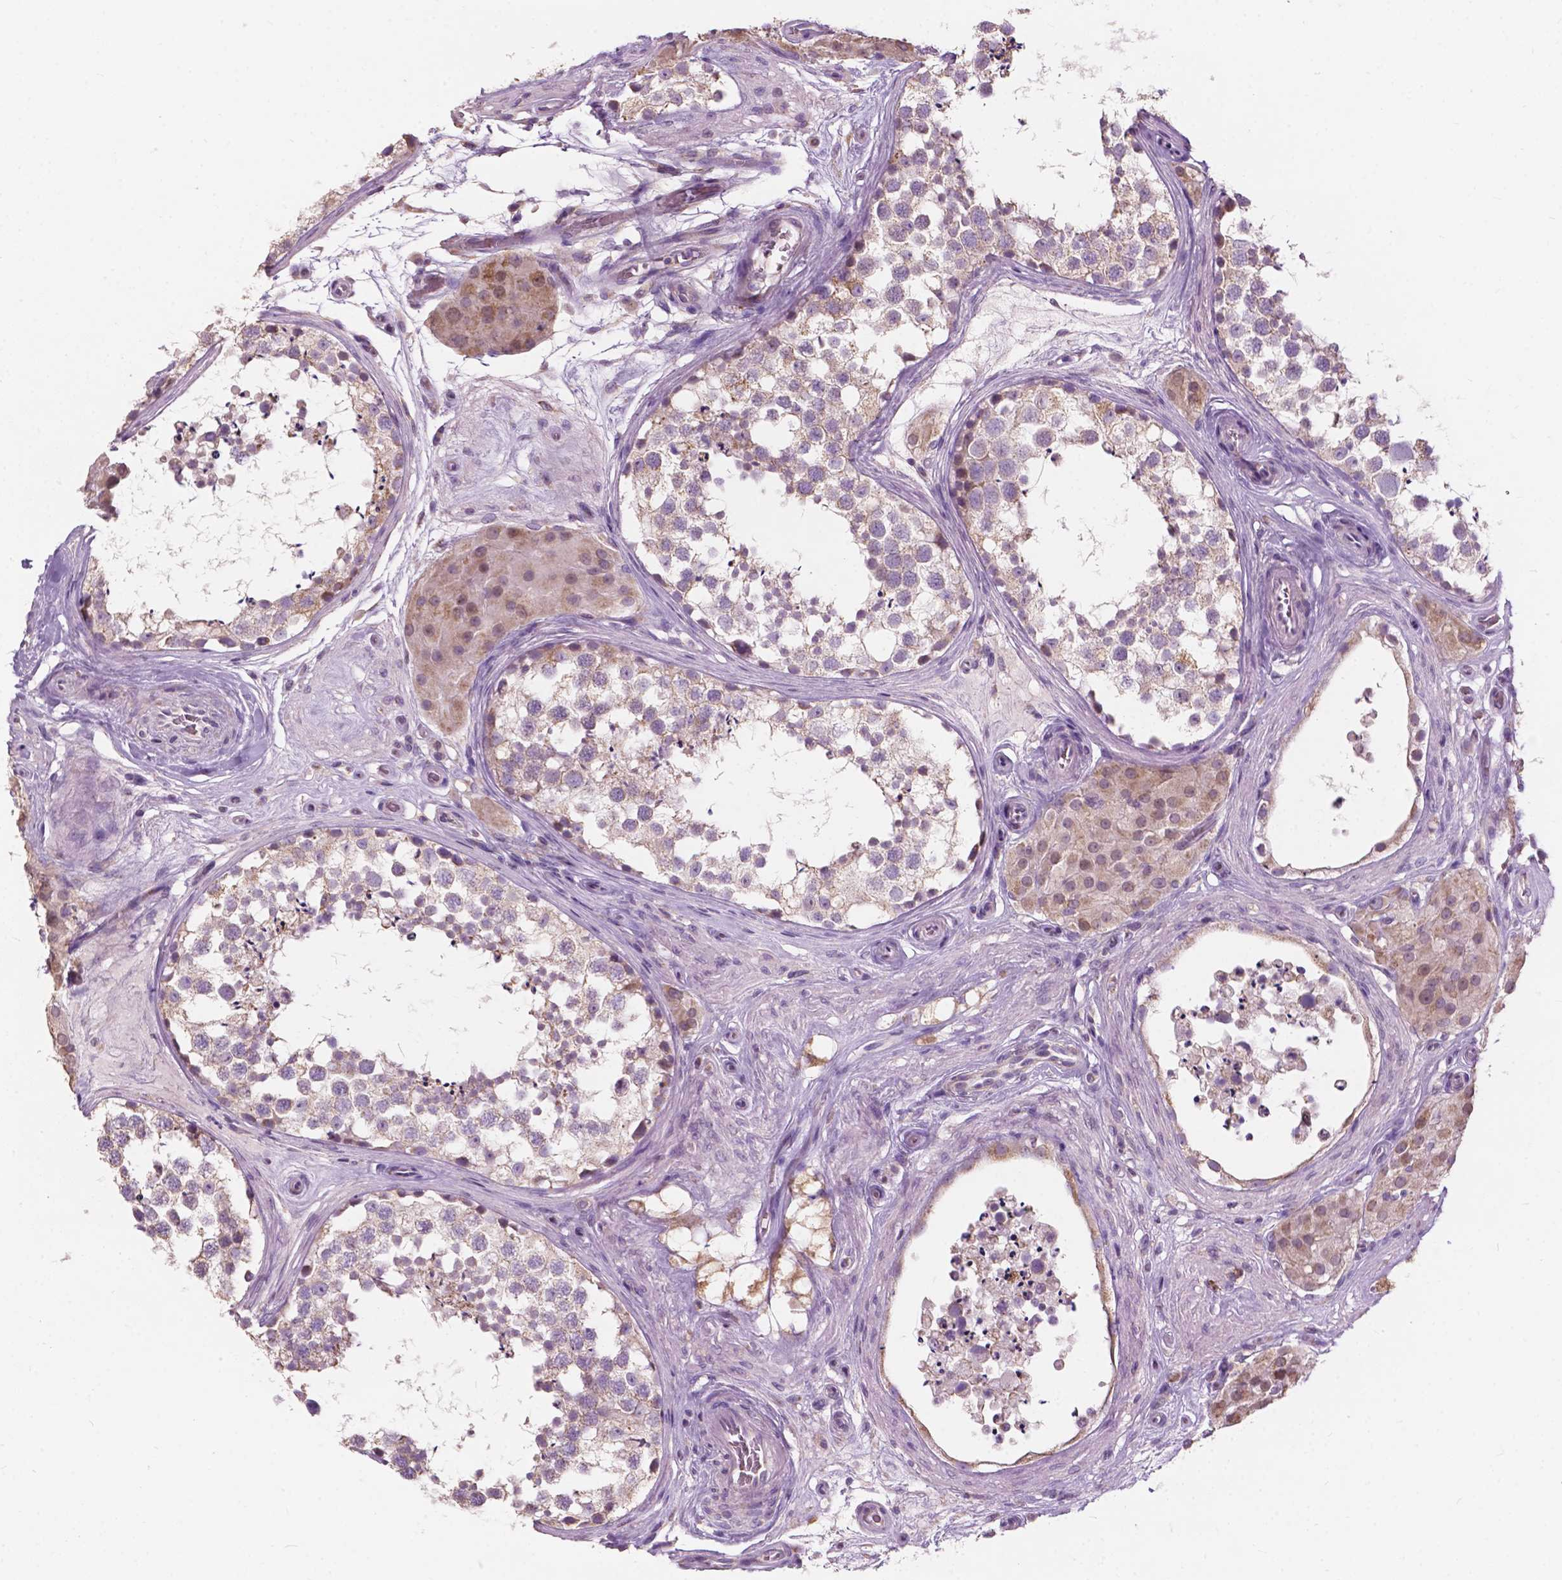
{"staining": {"intensity": "weak", "quantity": "<25%", "location": "cytoplasmic/membranous"}, "tissue": "testis", "cell_type": "Cells in seminiferous ducts", "image_type": "normal", "snomed": [{"axis": "morphology", "description": "Normal tissue, NOS"}, {"axis": "morphology", "description": "Seminoma, NOS"}, {"axis": "topography", "description": "Testis"}], "caption": "DAB (3,3'-diaminobenzidine) immunohistochemical staining of benign testis shows no significant positivity in cells in seminiferous ducts.", "gene": "NDUFS1", "patient": {"sex": "male", "age": 65}}